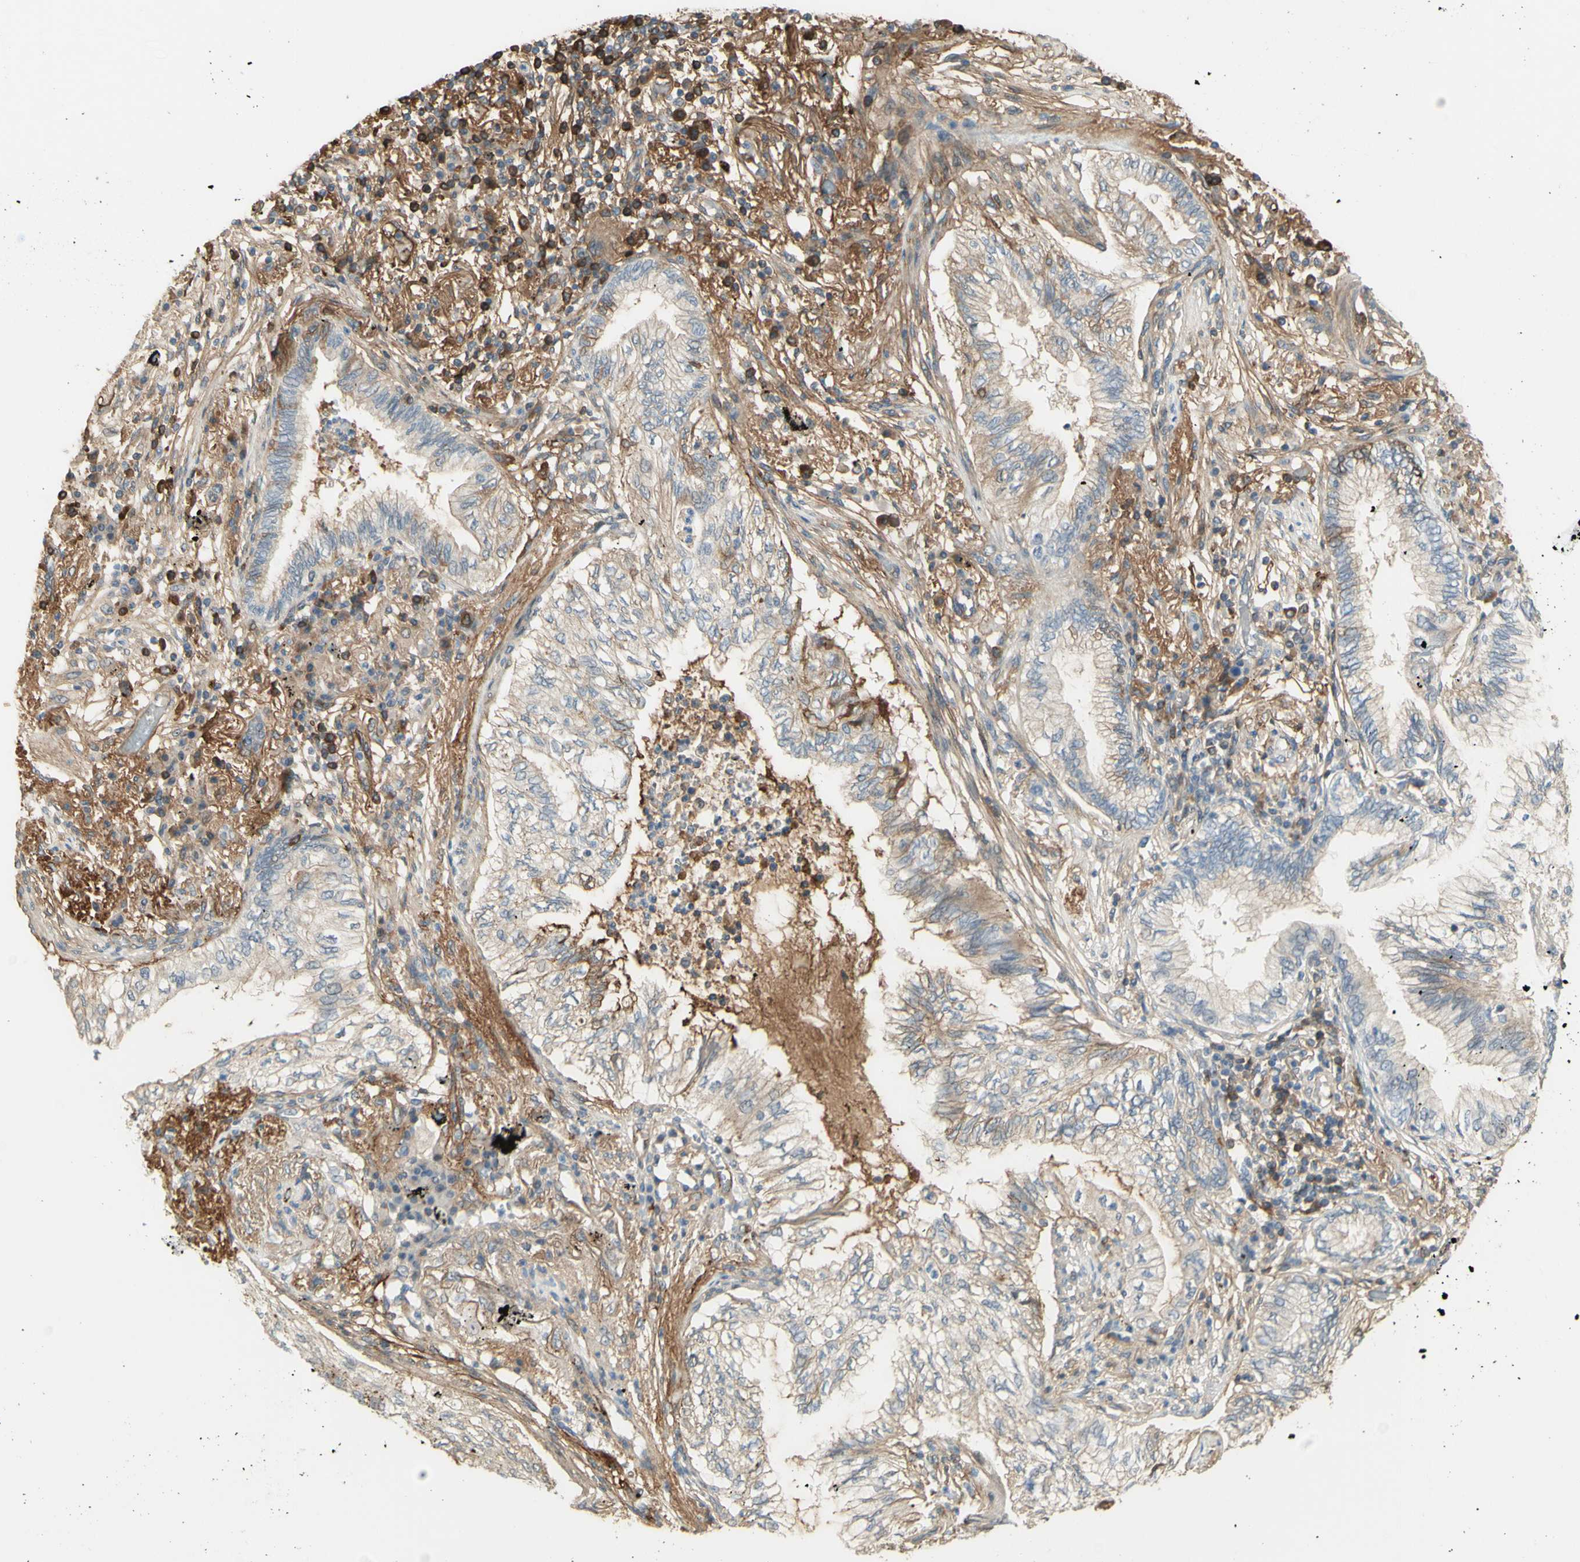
{"staining": {"intensity": "weak", "quantity": "25%-75%", "location": "cytoplasmic/membranous"}, "tissue": "lung cancer", "cell_type": "Tumor cells", "image_type": "cancer", "snomed": [{"axis": "morphology", "description": "Normal tissue, NOS"}, {"axis": "morphology", "description": "Adenocarcinoma, NOS"}, {"axis": "topography", "description": "Bronchus"}, {"axis": "topography", "description": "Lung"}], "caption": "Protein analysis of lung cancer (adenocarcinoma) tissue reveals weak cytoplasmic/membranous expression in about 25%-75% of tumor cells.", "gene": "ANGPT2", "patient": {"sex": "female", "age": 70}}